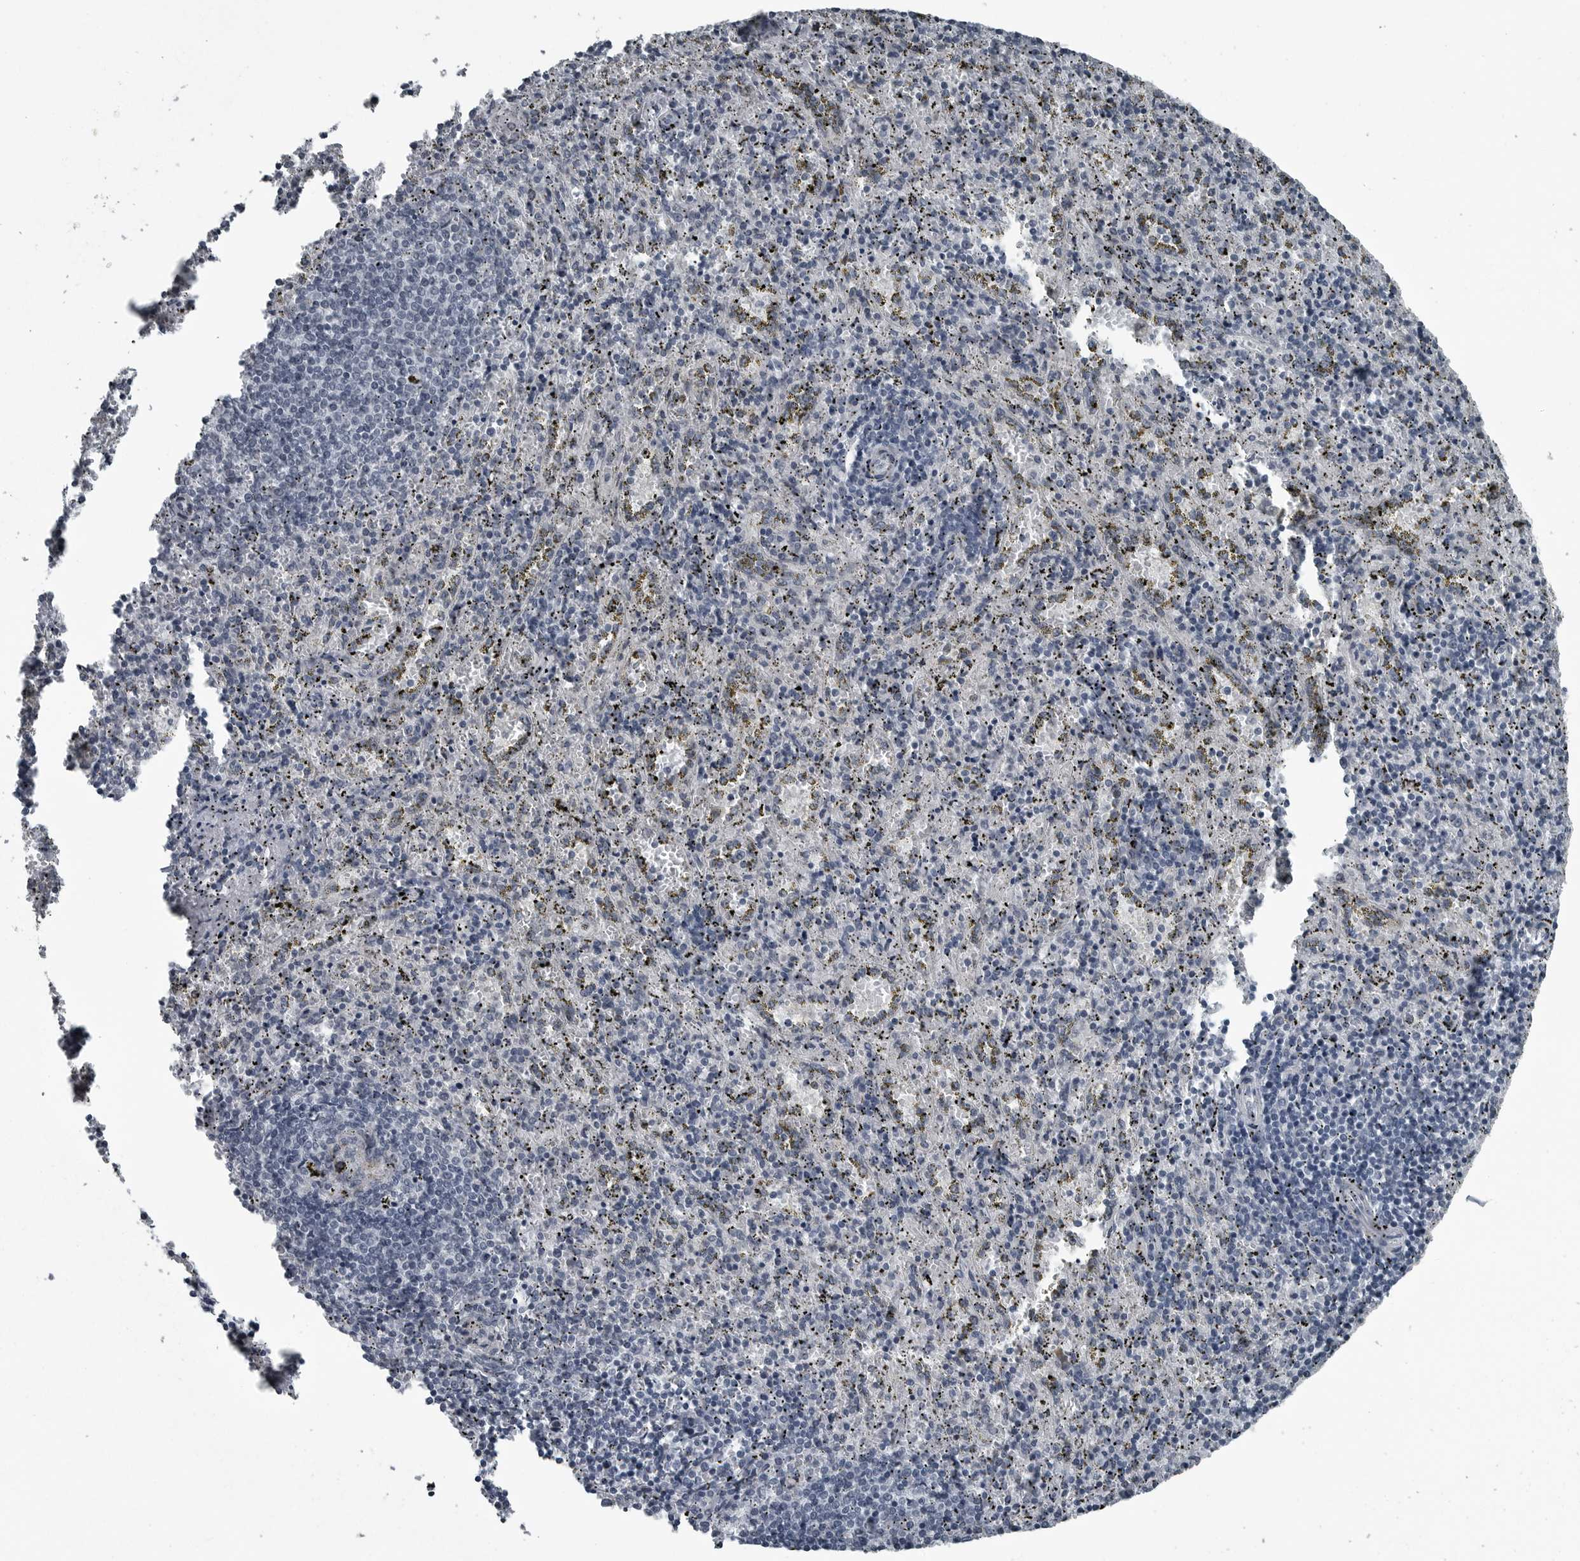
{"staining": {"intensity": "negative", "quantity": "none", "location": "none"}, "tissue": "spleen", "cell_type": "Cells in red pulp", "image_type": "normal", "snomed": [{"axis": "morphology", "description": "Normal tissue, NOS"}, {"axis": "topography", "description": "Spleen"}], "caption": "Immunohistochemical staining of unremarkable spleen displays no significant expression in cells in red pulp. Brightfield microscopy of IHC stained with DAB (3,3'-diaminobenzidine) (brown) and hematoxylin (blue), captured at high magnification.", "gene": "DNAAF11", "patient": {"sex": "male", "age": 11}}